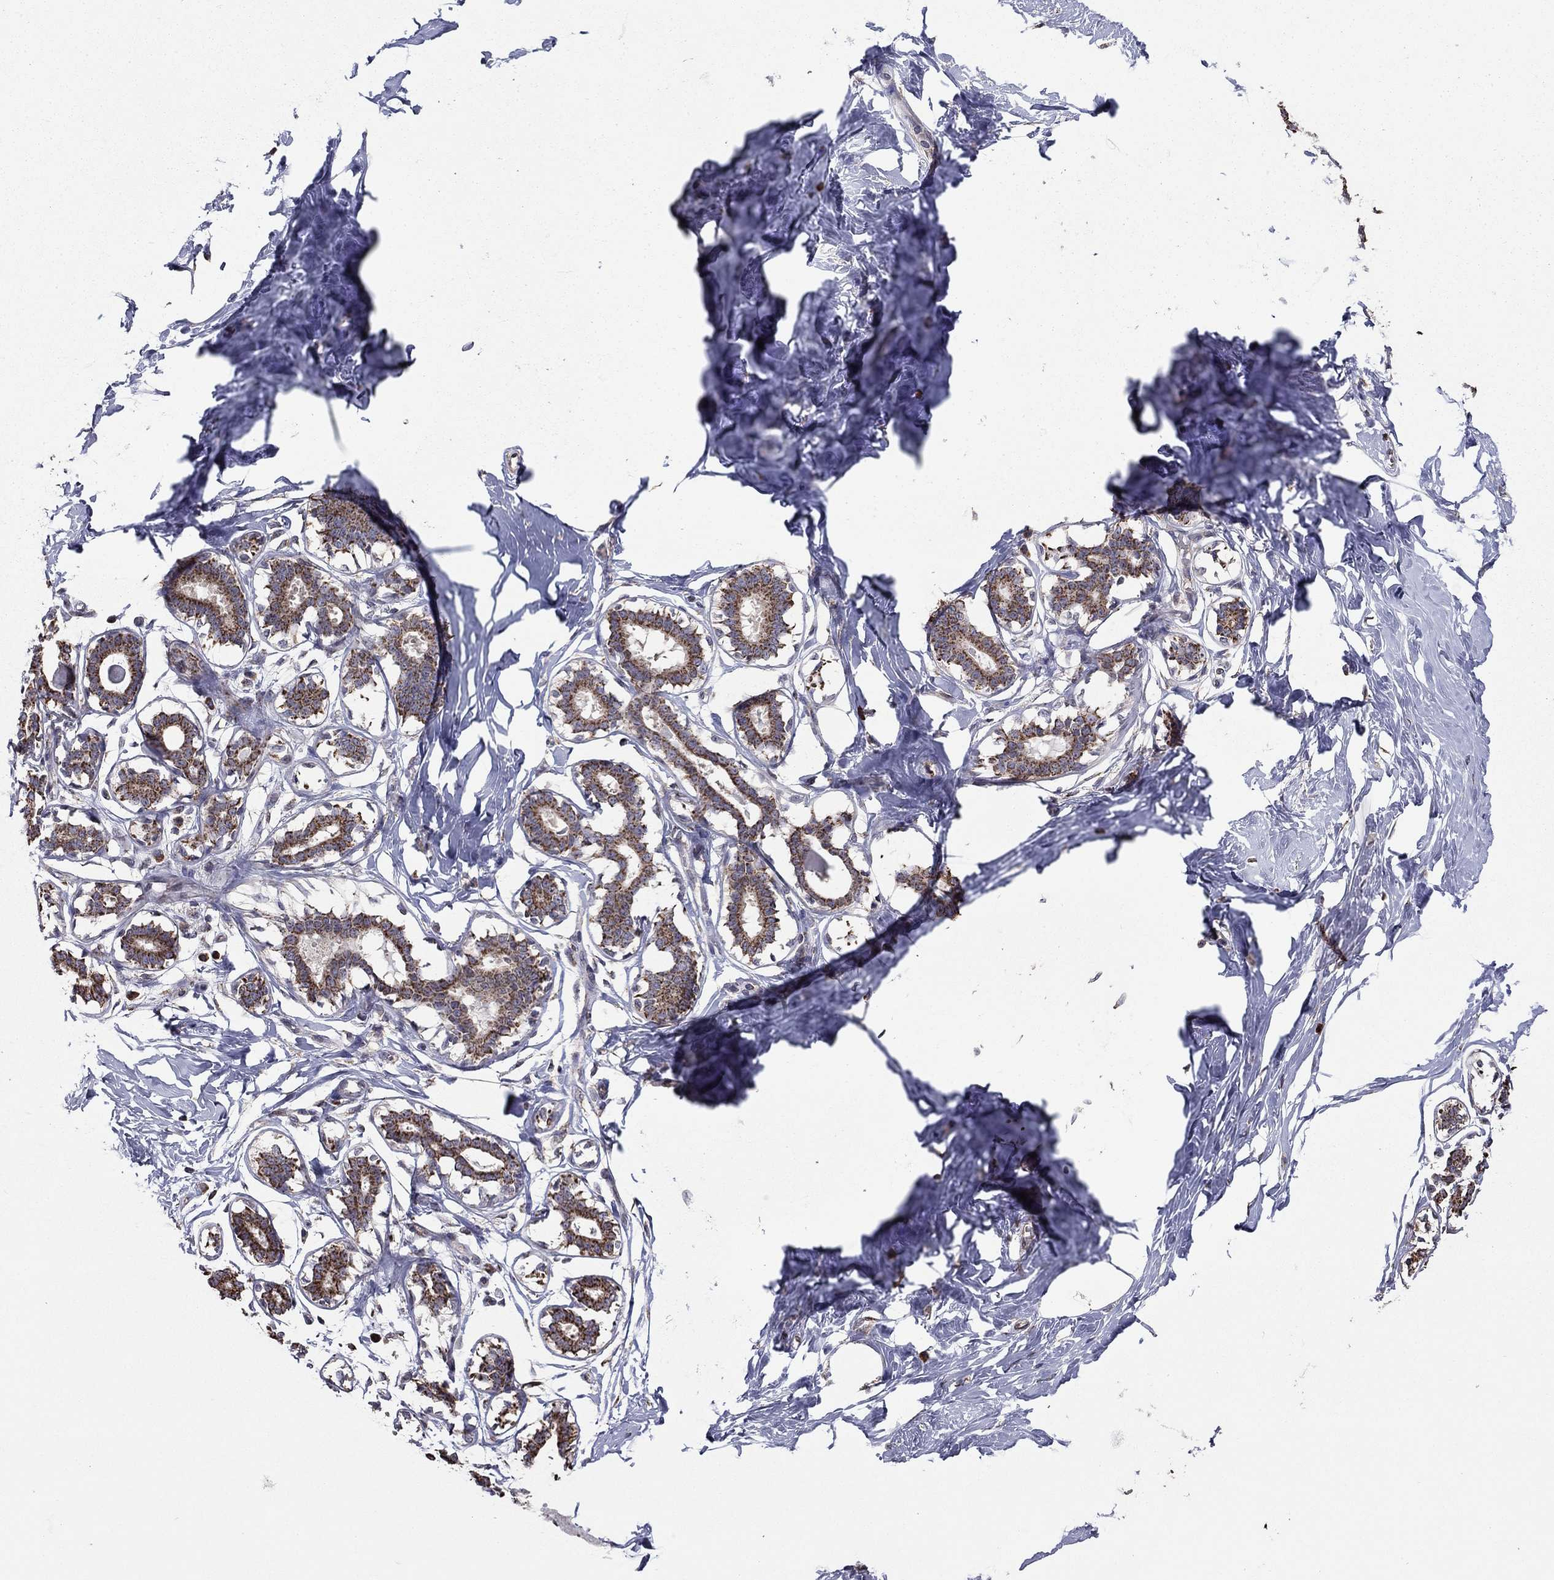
{"staining": {"intensity": "negative", "quantity": "none", "location": "none"}, "tissue": "breast", "cell_type": "Adipocytes", "image_type": "normal", "snomed": [{"axis": "morphology", "description": "Normal tissue, NOS"}, {"axis": "morphology", "description": "Lobular carcinoma, in situ"}, {"axis": "topography", "description": "Breast"}], "caption": "DAB (3,3'-diaminobenzidine) immunohistochemical staining of normal breast displays no significant staining in adipocytes. (DAB IHC with hematoxylin counter stain).", "gene": "NKIRAS1", "patient": {"sex": "female", "age": 35}}